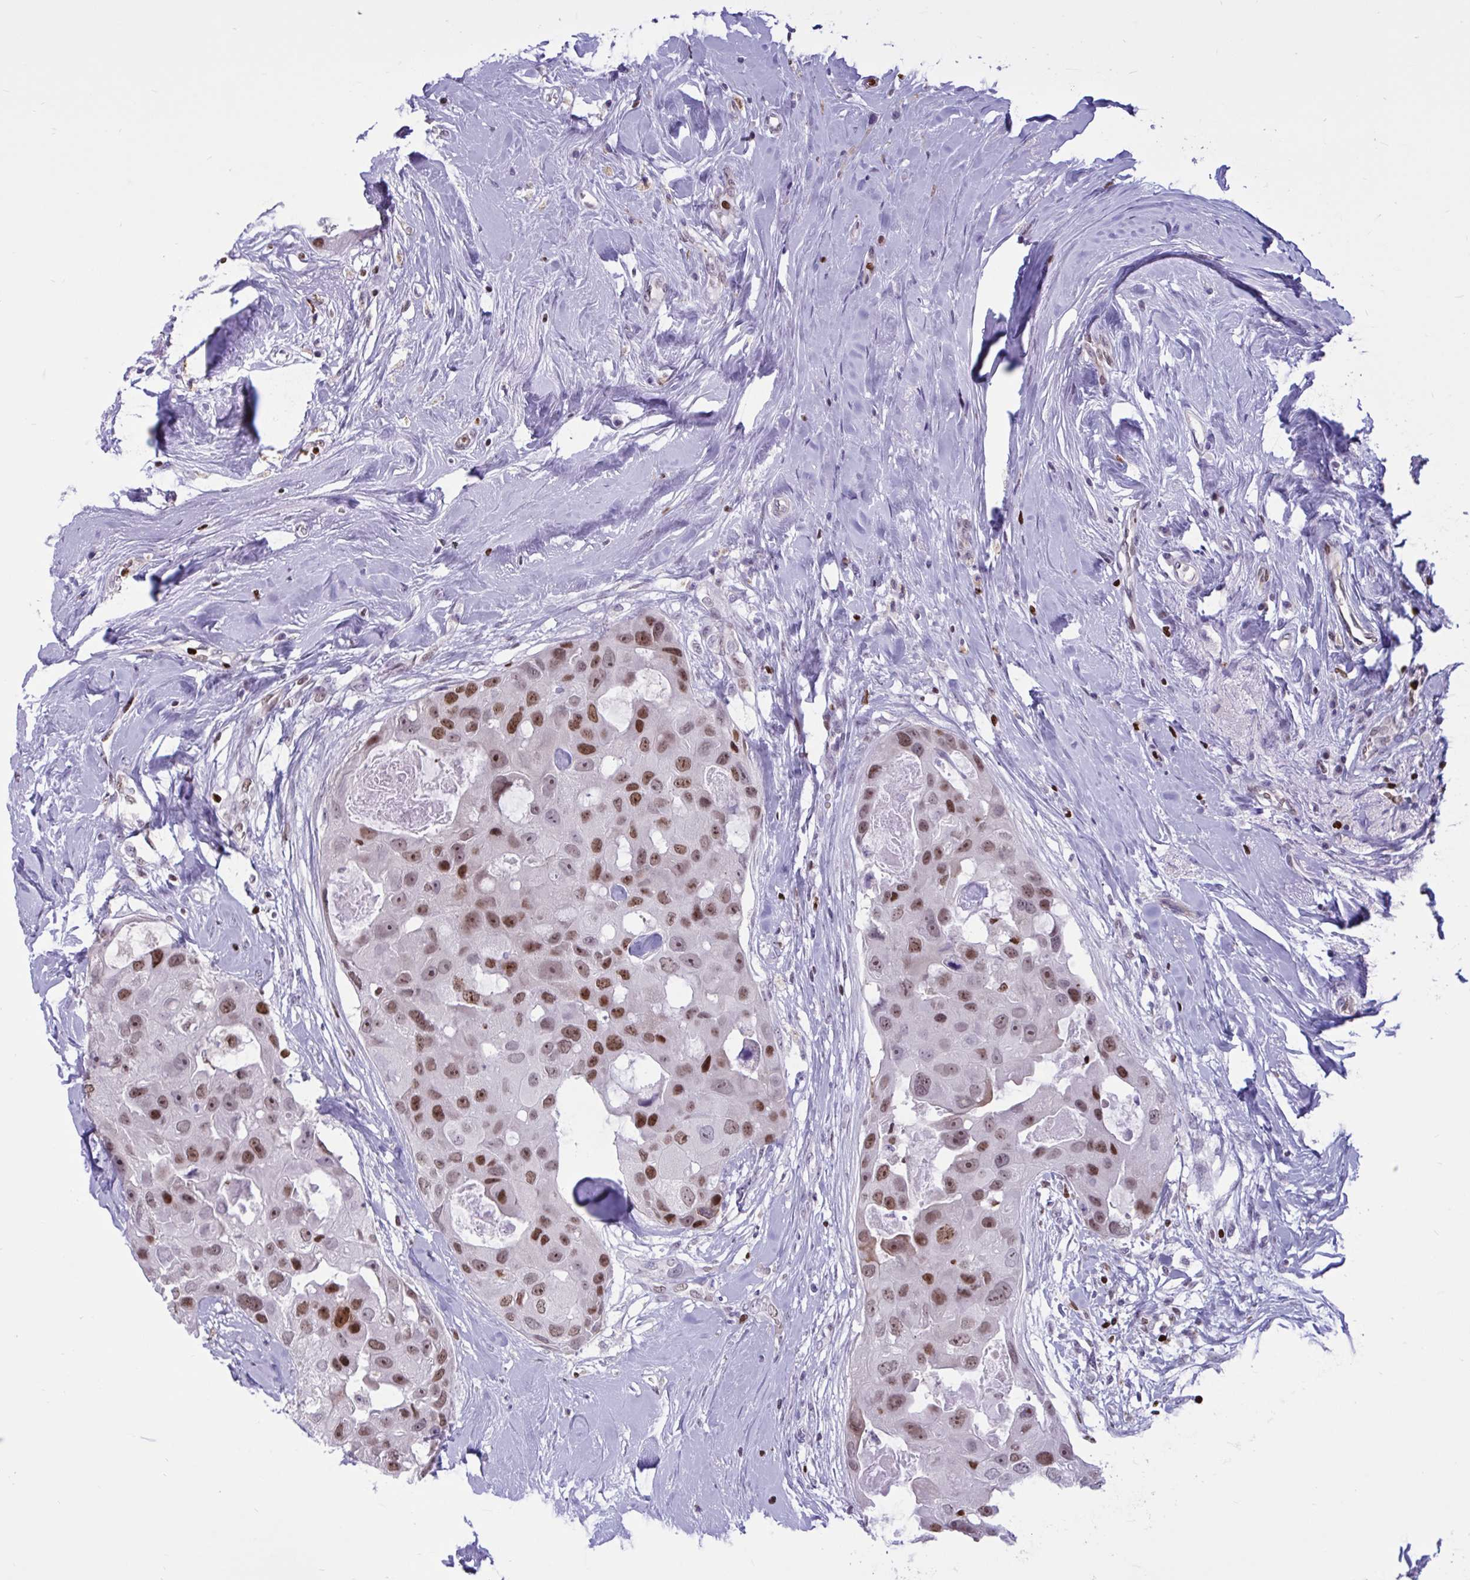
{"staining": {"intensity": "moderate", "quantity": ">75%", "location": "nuclear"}, "tissue": "breast cancer", "cell_type": "Tumor cells", "image_type": "cancer", "snomed": [{"axis": "morphology", "description": "Duct carcinoma"}, {"axis": "topography", "description": "Breast"}], "caption": "Protein expression analysis of breast cancer (infiltrating ductal carcinoma) demonstrates moderate nuclear expression in approximately >75% of tumor cells. (IHC, brightfield microscopy, high magnification).", "gene": "HMGB2", "patient": {"sex": "female", "age": 43}}